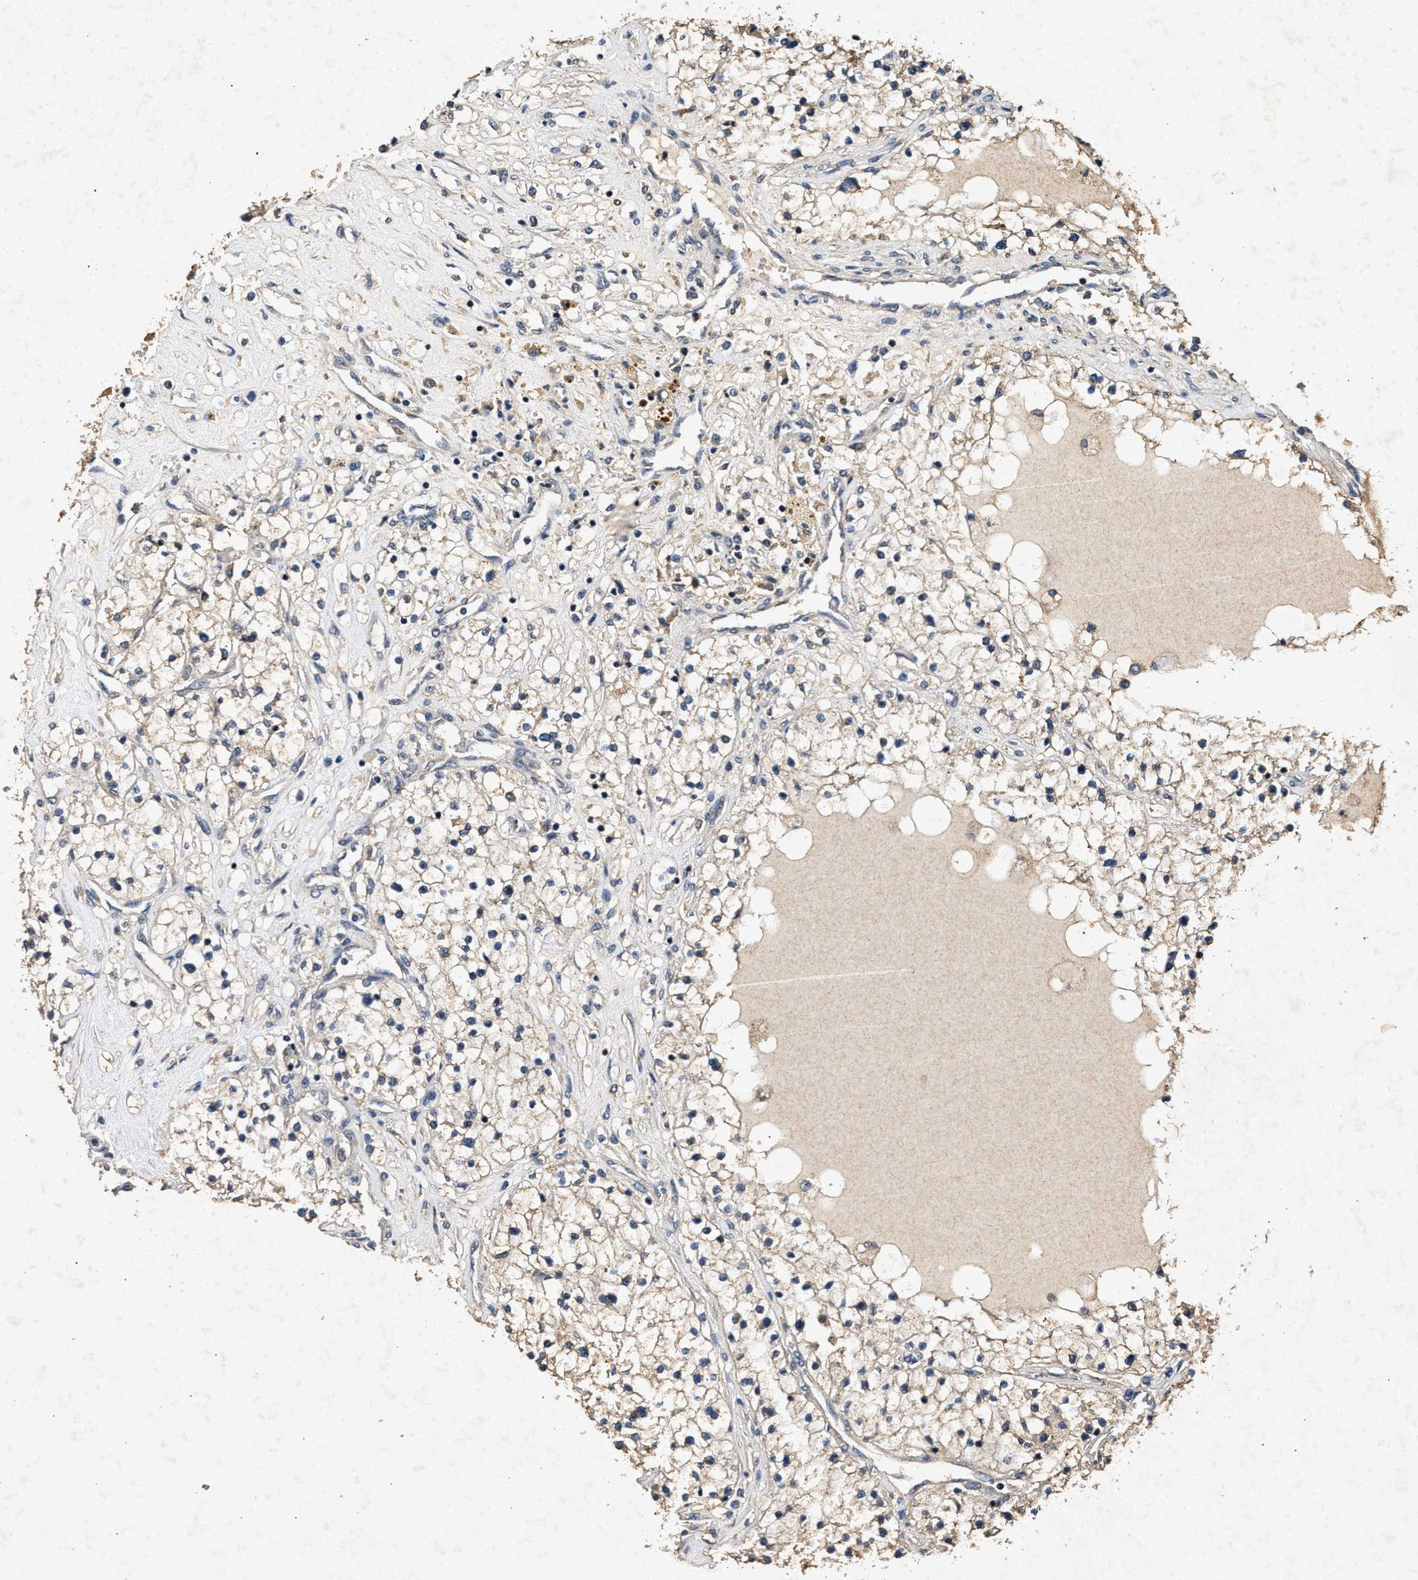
{"staining": {"intensity": "weak", "quantity": "<25%", "location": "cytoplasmic/membranous"}, "tissue": "renal cancer", "cell_type": "Tumor cells", "image_type": "cancer", "snomed": [{"axis": "morphology", "description": "Adenocarcinoma, NOS"}, {"axis": "topography", "description": "Kidney"}], "caption": "Micrograph shows no protein positivity in tumor cells of renal cancer tissue.", "gene": "PPP1CC", "patient": {"sex": "male", "age": 68}}